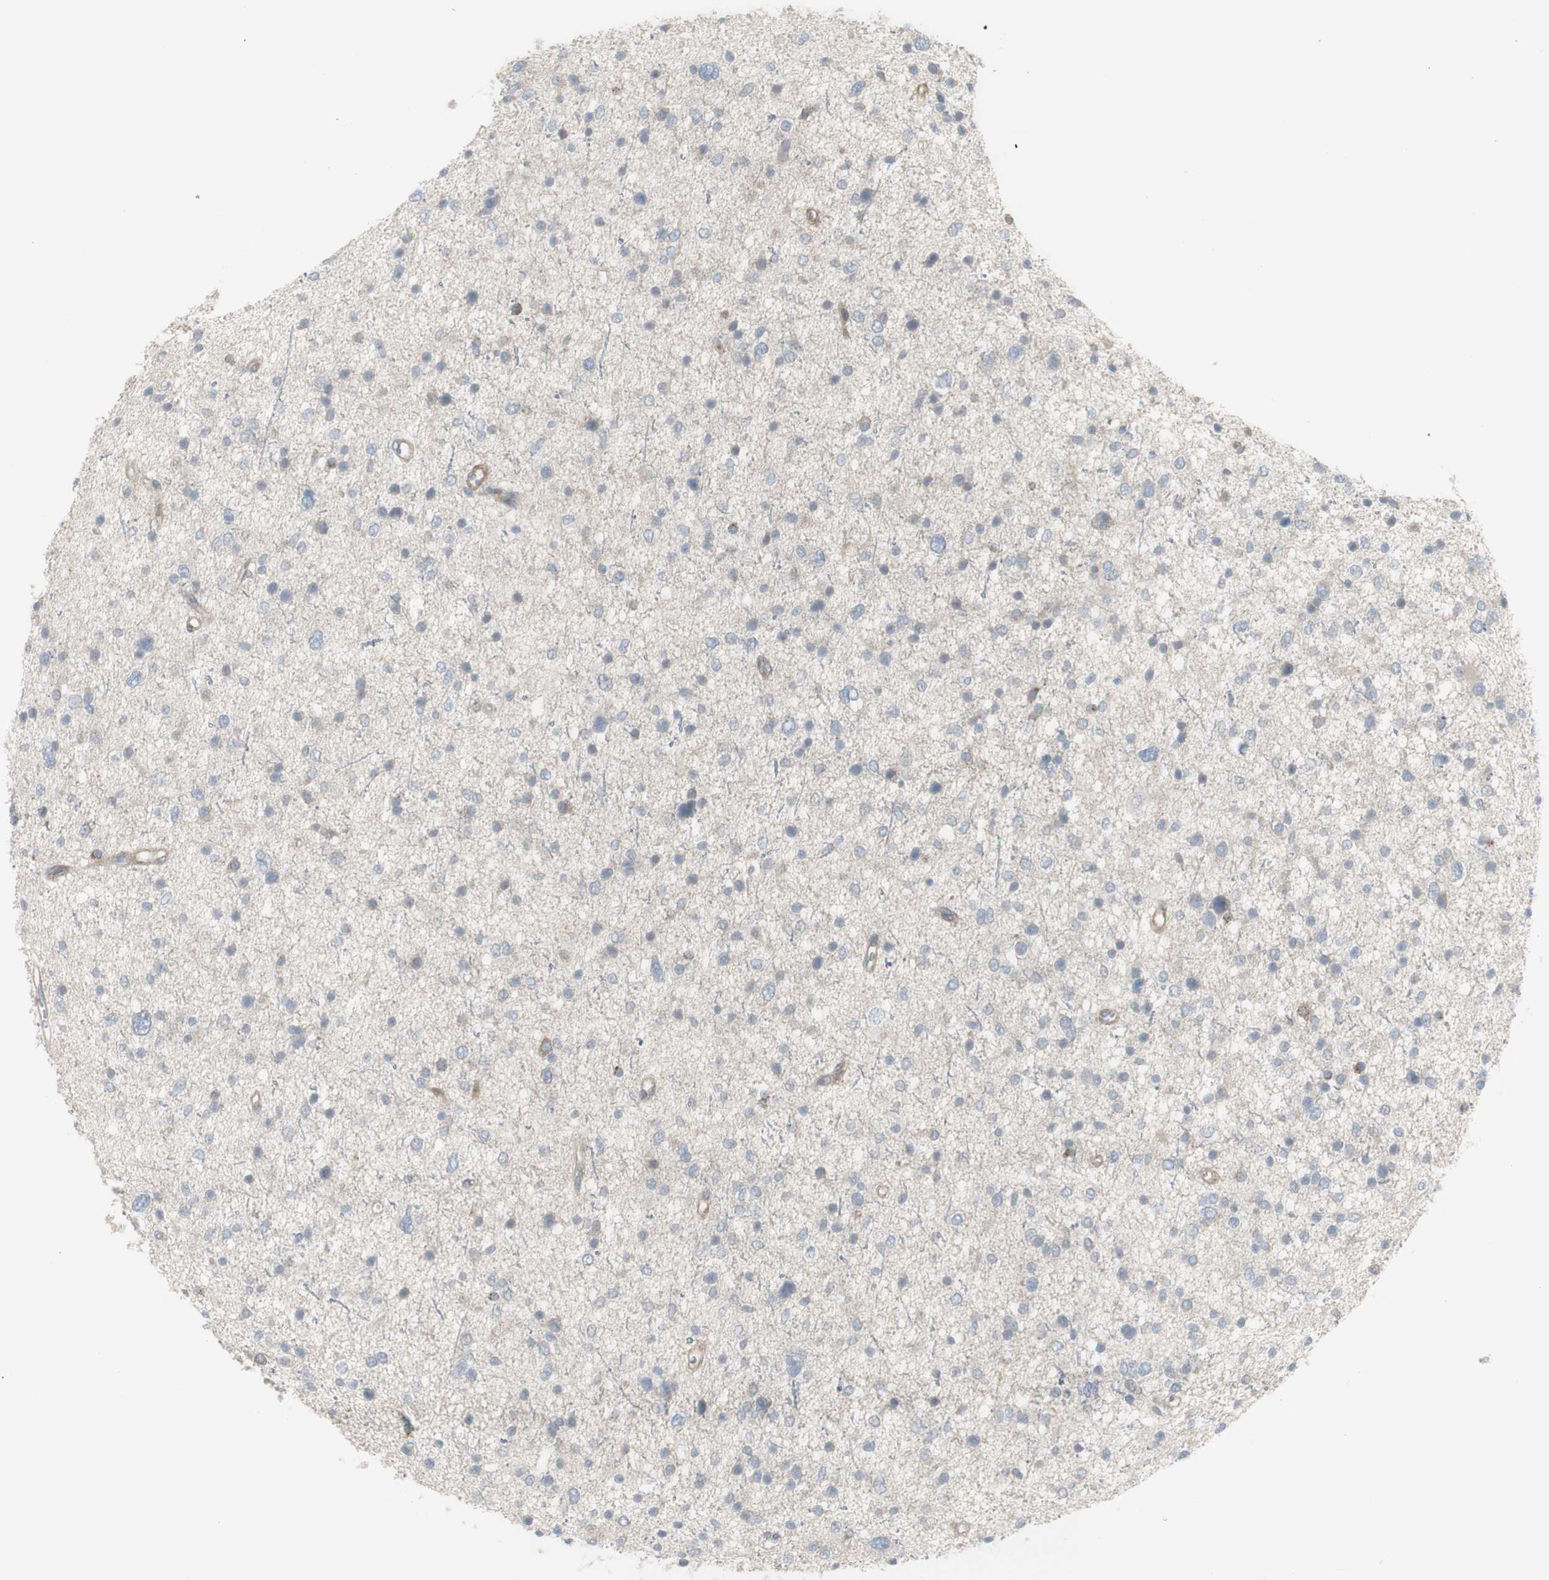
{"staining": {"intensity": "negative", "quantity": "none", "location": "none"}, "tissue": "glioma", "cell_type": "Tumor cells", "image_type": "cancer", "snomed": [{"axis": "morphology", "description": "Glioma, malignant, Low grade"}, {"axis": "topography", "description": "Brain"}], "caption": "An IHC histopathology image of glioma is shown. There is no staining in tumor cells of glioma.", "gene": "GALNT6", "patient": {"sex": "female", "age": 37}}